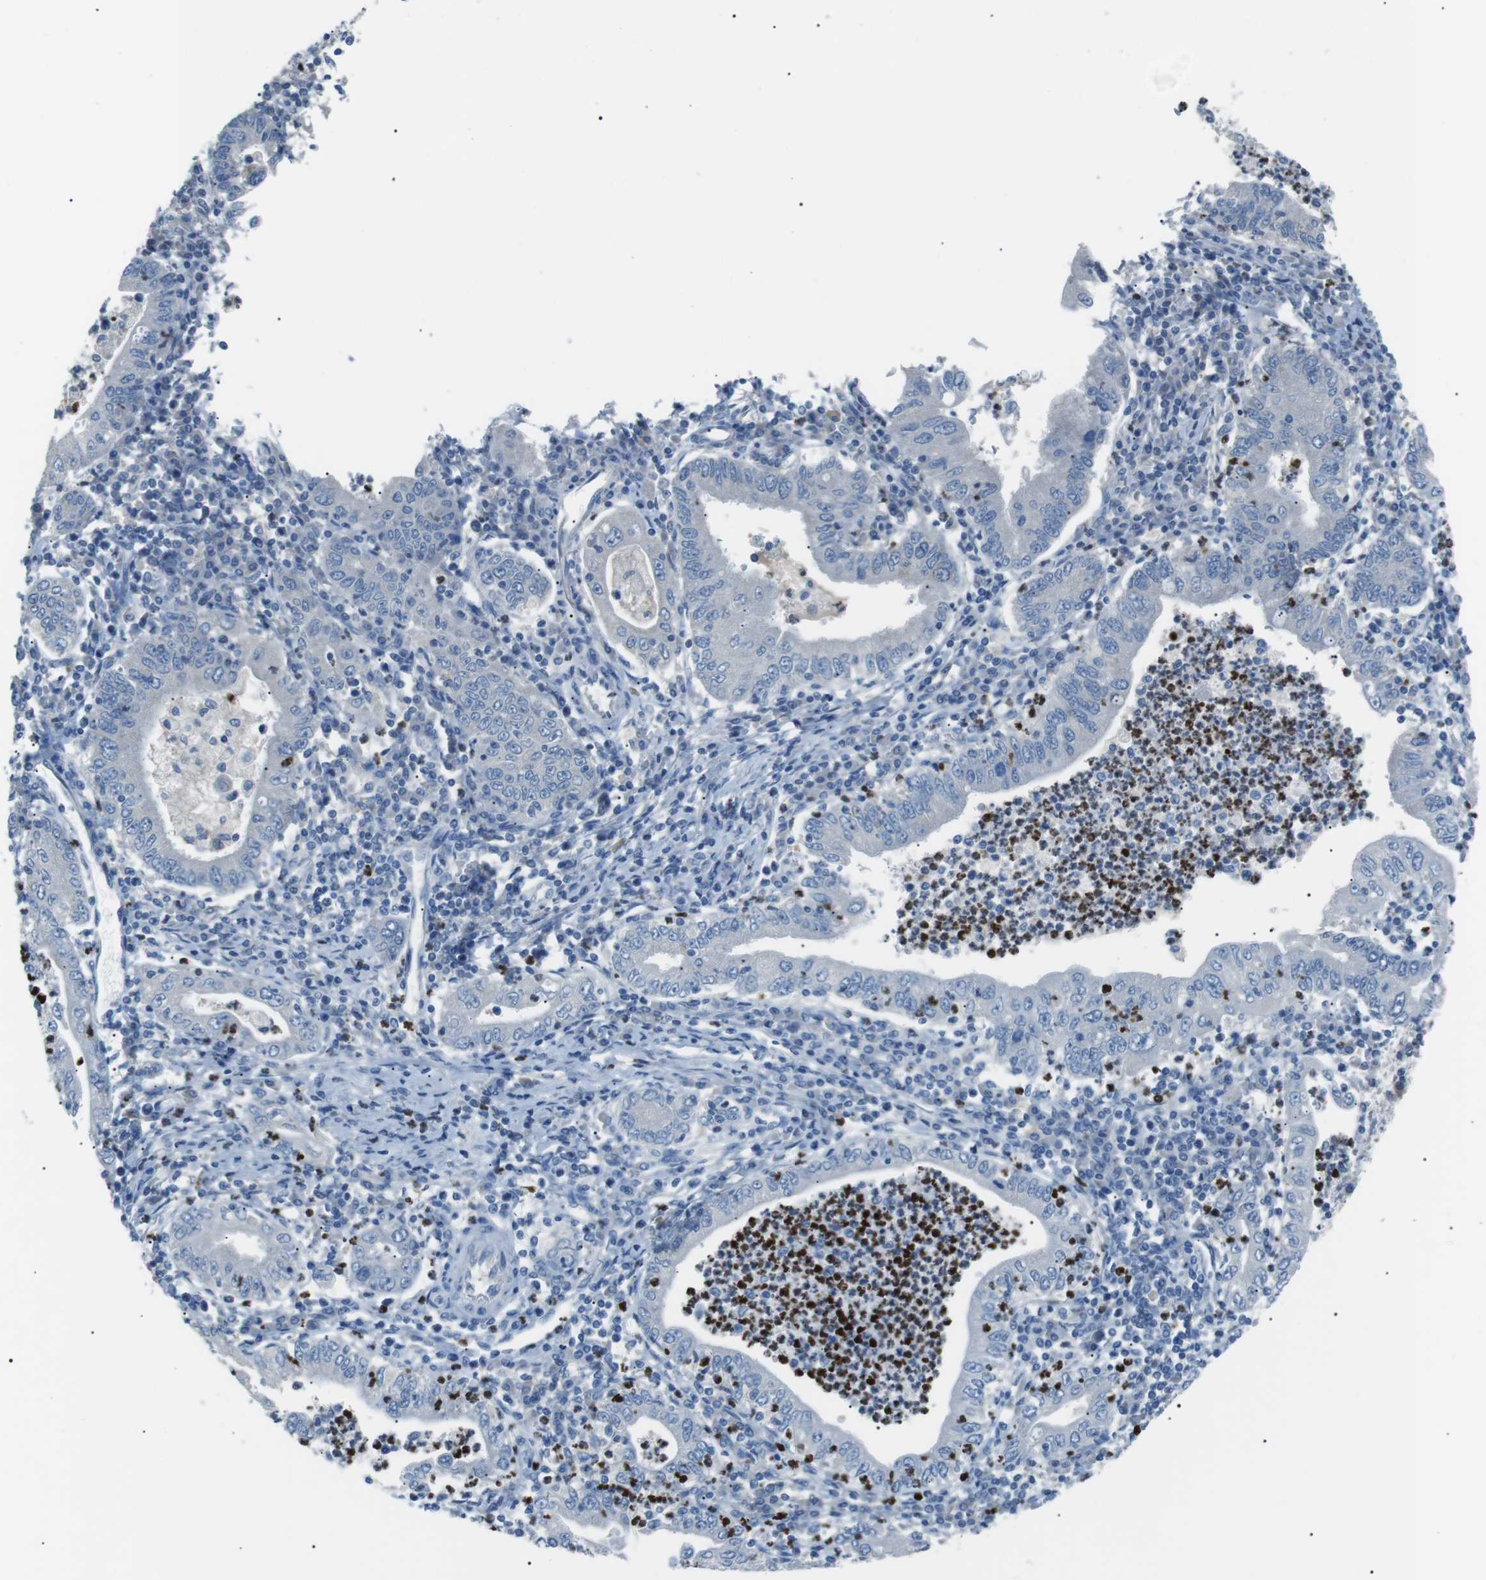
{"staining": {"intensity": "negative", "quantity": "none", "location": "none"}, "tissue": "stomach cancer", "cell_type": "Tumor cells", "image_type": "cancer", "snomed": [{"axis": "morphology", "description": "Normal tissue, NOS"}, {"axis": "morphology", "description": "Adenocarcinoma, NOS"}, {"axis": "topography", "description": "Esophagus"}, {"axis": "topography", "description": "Stomach, upper"}, {"axis": "topography", "description": "Peripheral nerve tissue"}], "caption": "High magnification brightfield microscopy of stomach cancer stained with DAB (brown) and counterstained with hematoxylin (blue): tumor cells show no significant expression. (Stains: DAB (3,3'-diaminobenzidine) immunohistochemistry (IHC) with hematoxylin counter stain, Microscopy: brightfield microscopy at high magnification).", "gene": "CDH26", "patient": {"sex": "male", "age": 62}}